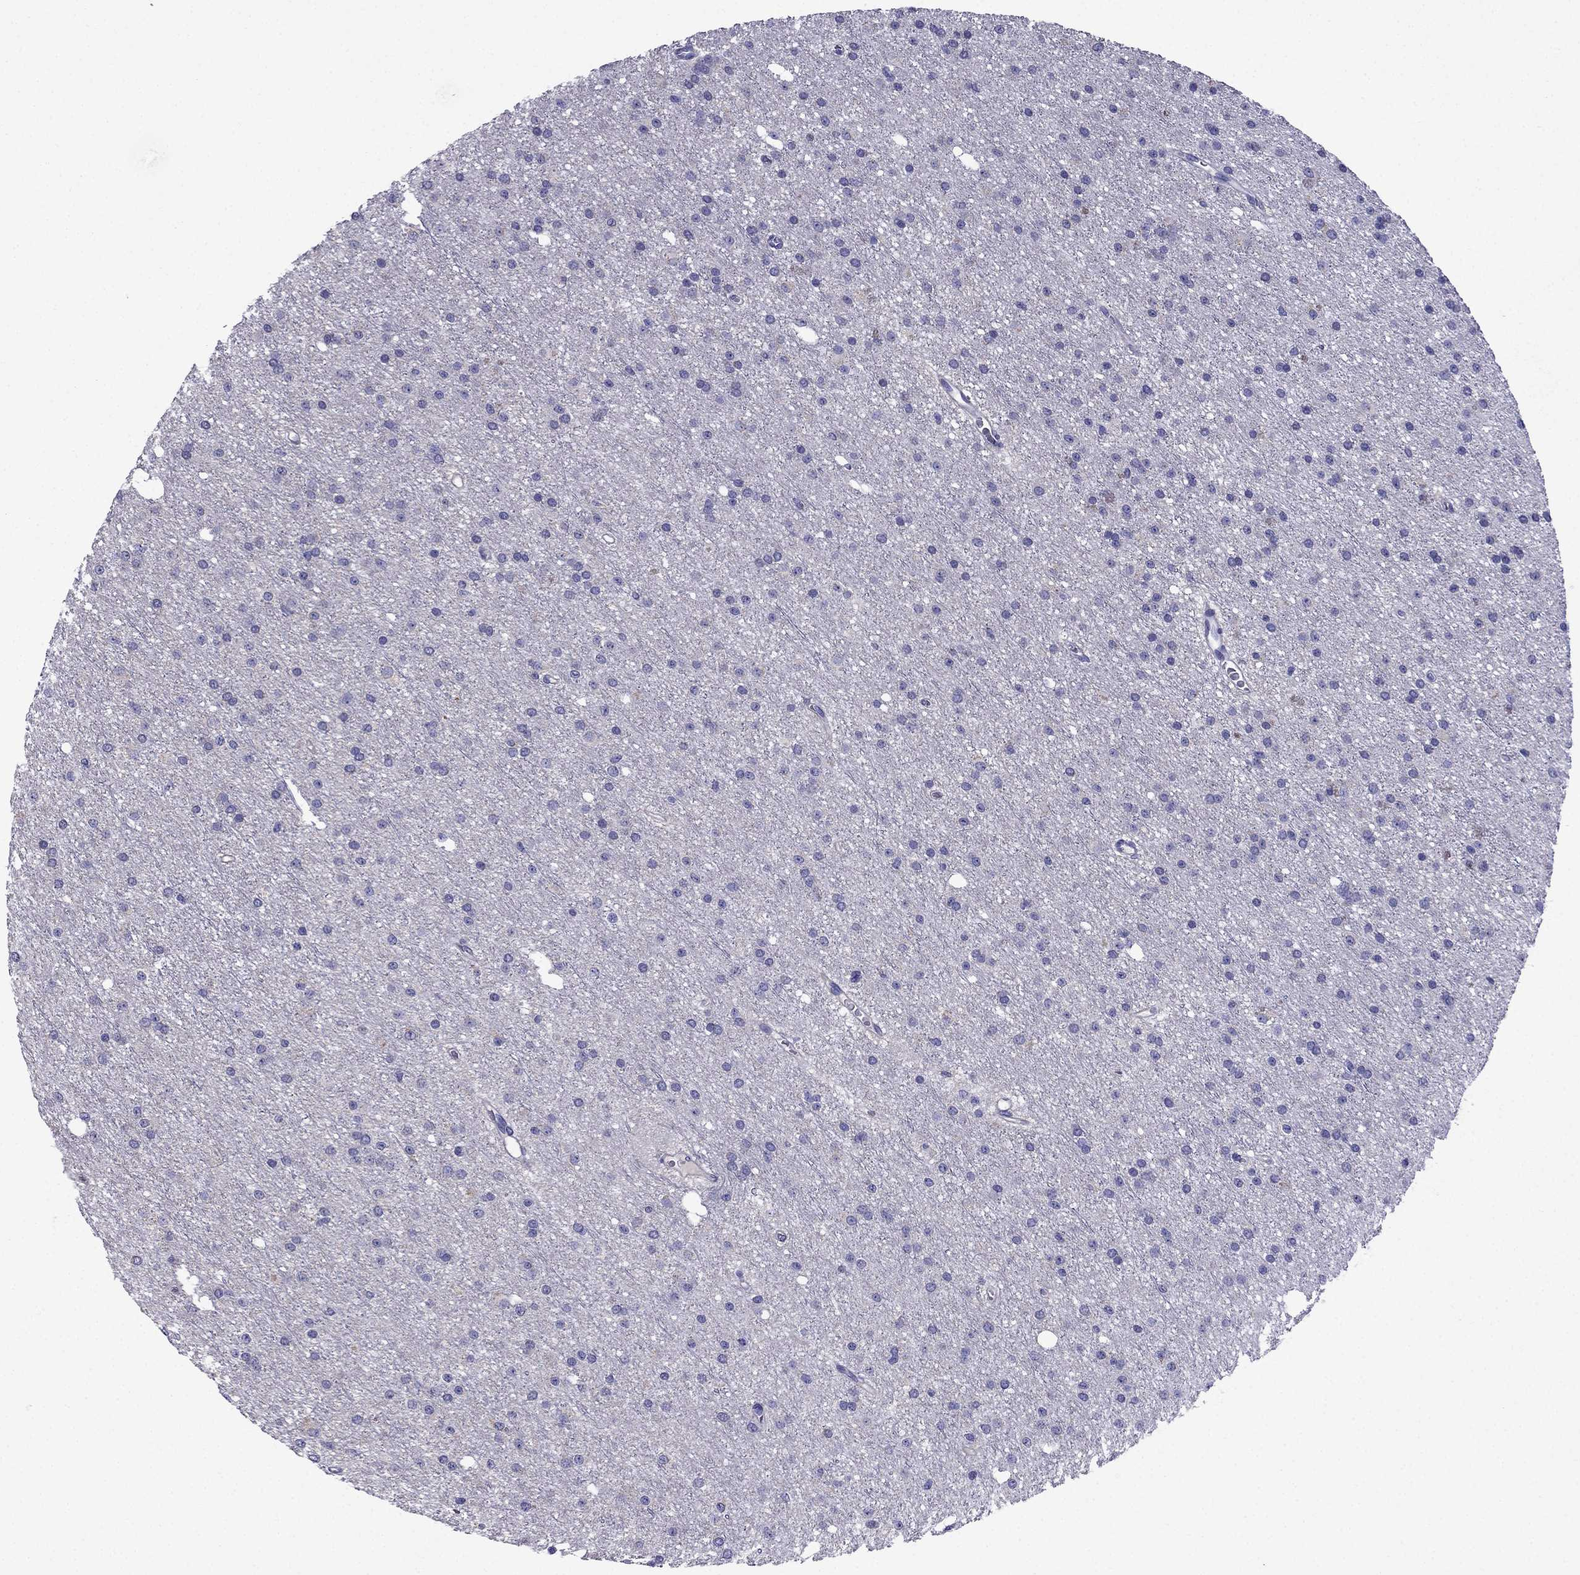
{"staining": {"intensity": "negative", "quantity": "none", "location": "none"}, "tissue": "glioma", "cell_type": "Tumor cells", "image_type": "cancer", "snomed": [{"axis": "morphology", "description": "Glioma, malignant, Low grade"}, {"axis": "topography", "description": "Brain"}], "caption": "Tumor cells are negative for protein expression in human glioma.", "gene": "DSC1", "patient": {"sex": "male", "age": 27}}